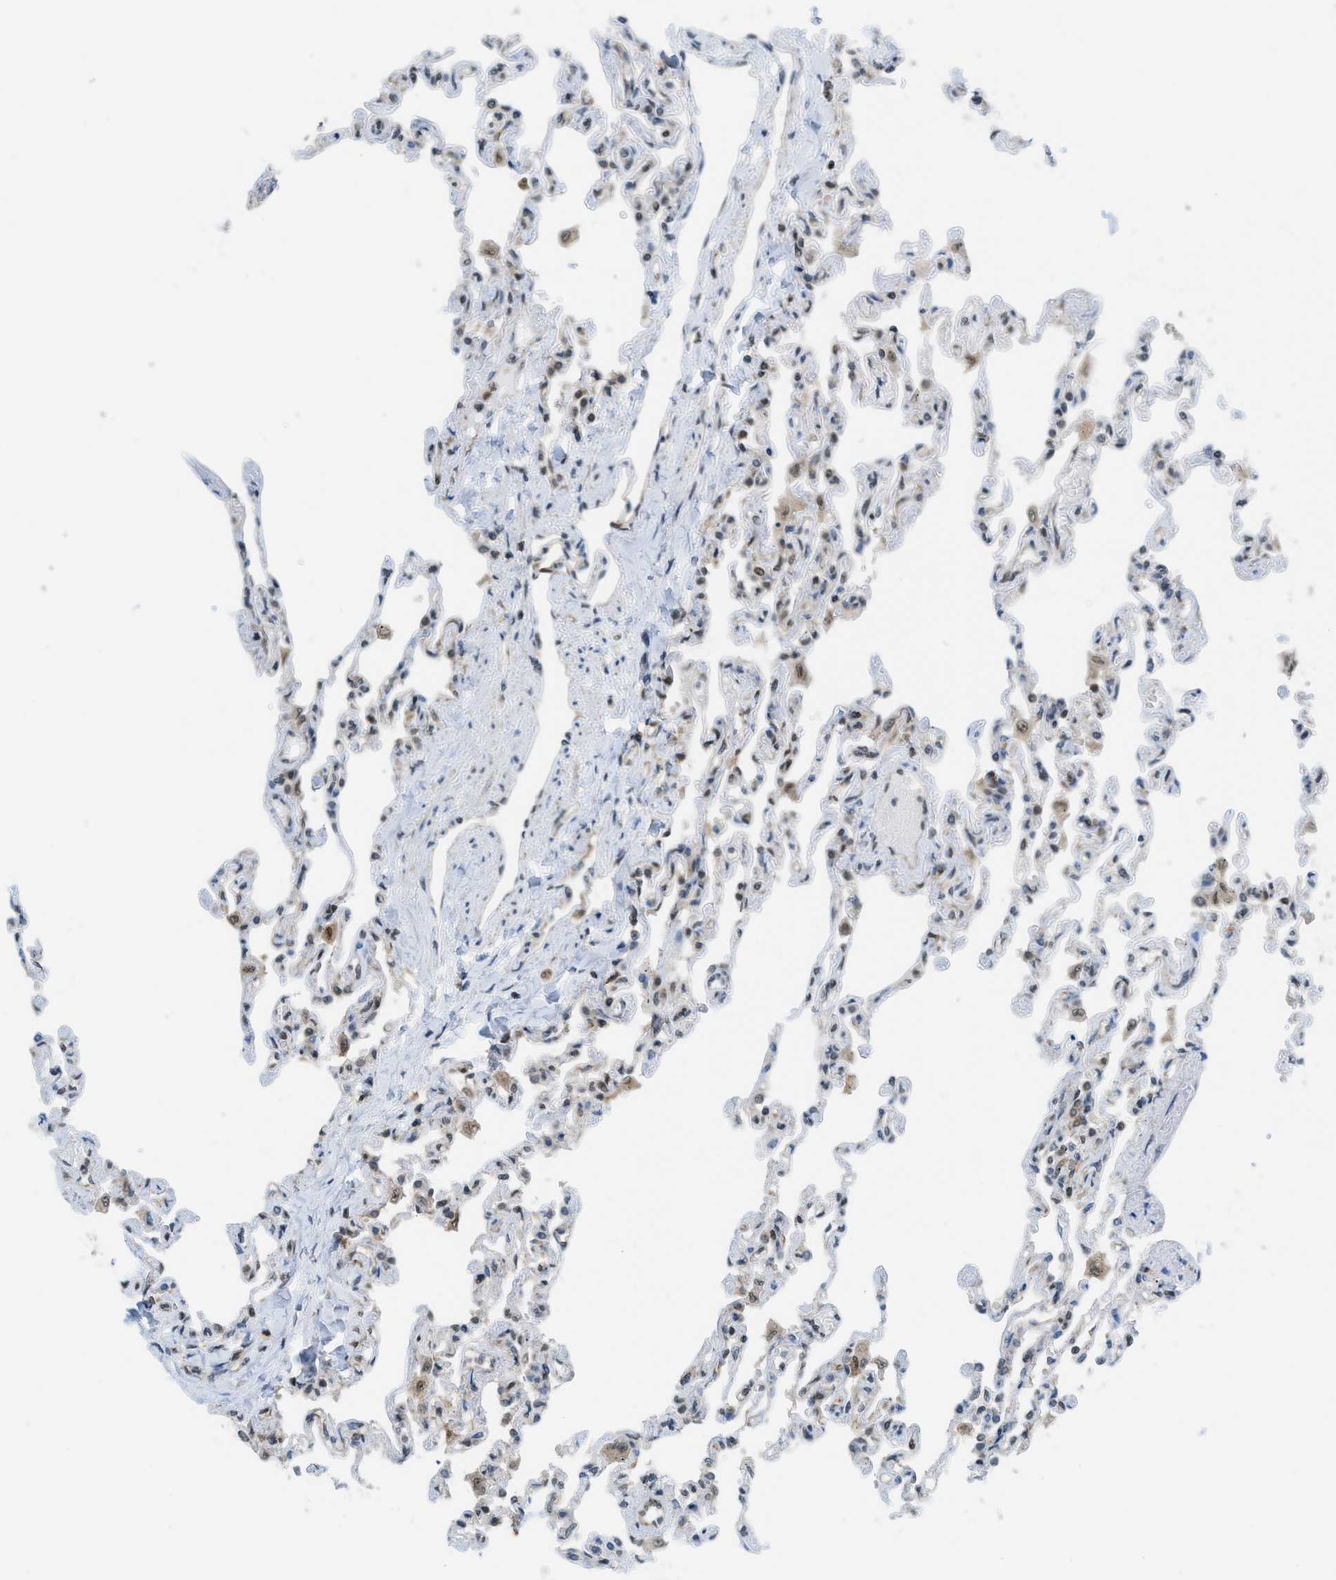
{"staining": {"intensity": "strong", "quantity": "25%-75%", "location": "nuclear"}, "tissue": "lung", "cell_type": "Alveolar cells", "image_type": "normal", "snomed": [{"axis": "morphology", "description": "Normal tissue, NOS"}, {"axis": "topography", "description": "Lung"}], "caption": "Immunohistochemistry histopathology image of unremarkable lung stained for a protein (brown), which reveals high levels of strong nuclear positivity in about 25%-75% of alveolar cells.", "gene": "TNPO1", "patient": {"sex": "male", "age": 21}}